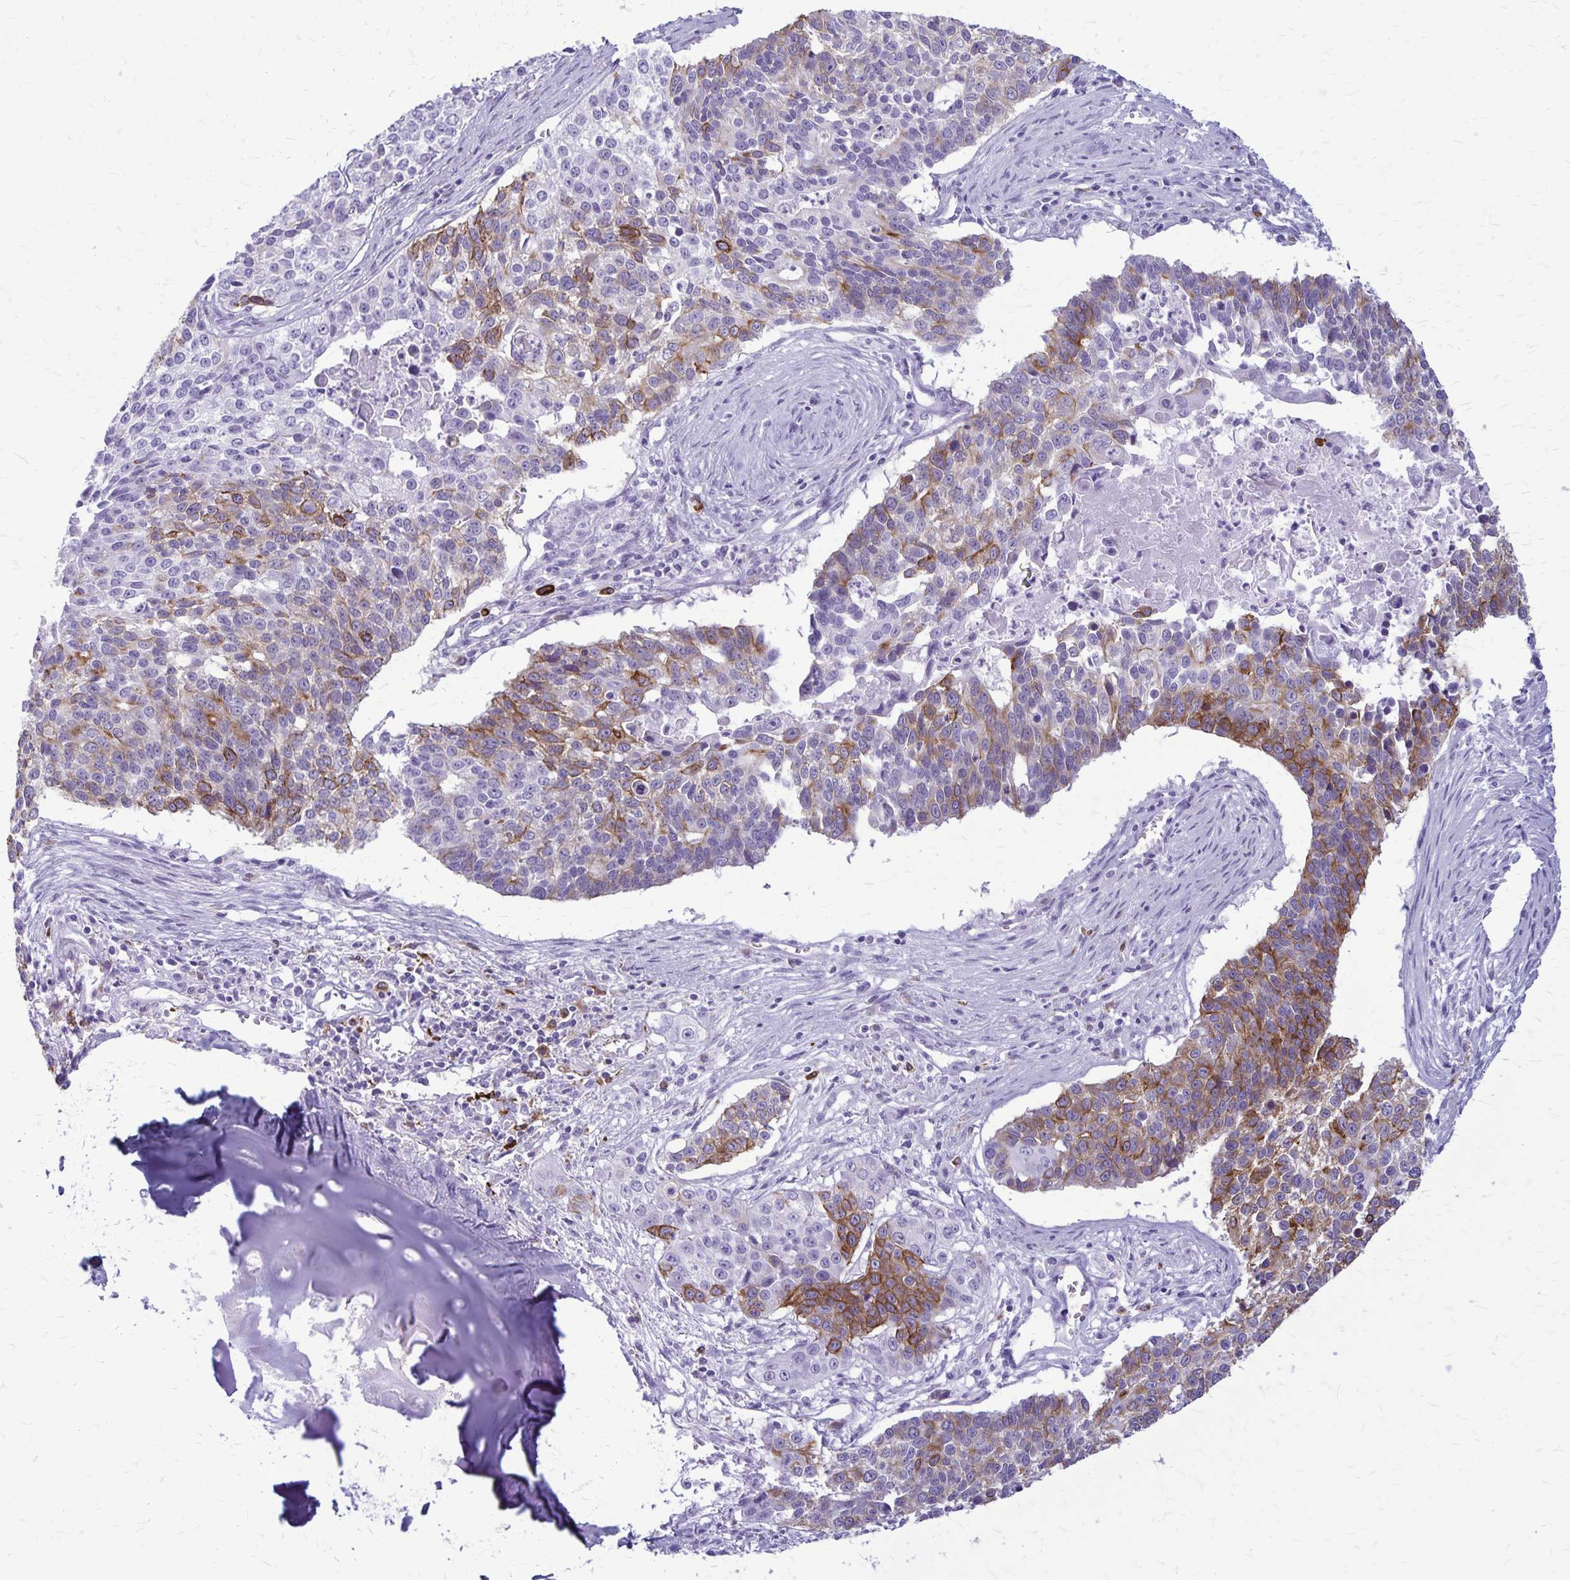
{"staining": {"intensity": "moderate", "quantity": "25%-75%", "location": "cytoplasmic/membranous"}, "tissue": "lung cancer", "cell_type": "Tumor cells", "image_type": "cancer", "snomed": [{"axis": "morphology", "description": "Squamous cell carcinoma, NOS"}, {"axis": "morphology", "description": "Squamous cell carcinoma, metastatic, NOS"}, {"axis": "topography", "description": "Lung"}, {"axis": "topography", "description": "Pleura, NOS"}], "caption": "A medium amount of moderate cytoplasmic/membranous expression is present in approximately 25%-75% of tumor cells in lung cancer (metastatic squamous cell carcinoma) tissue.", "gene": "RTN1", "patient": {"sex": "male", "age": 72}}